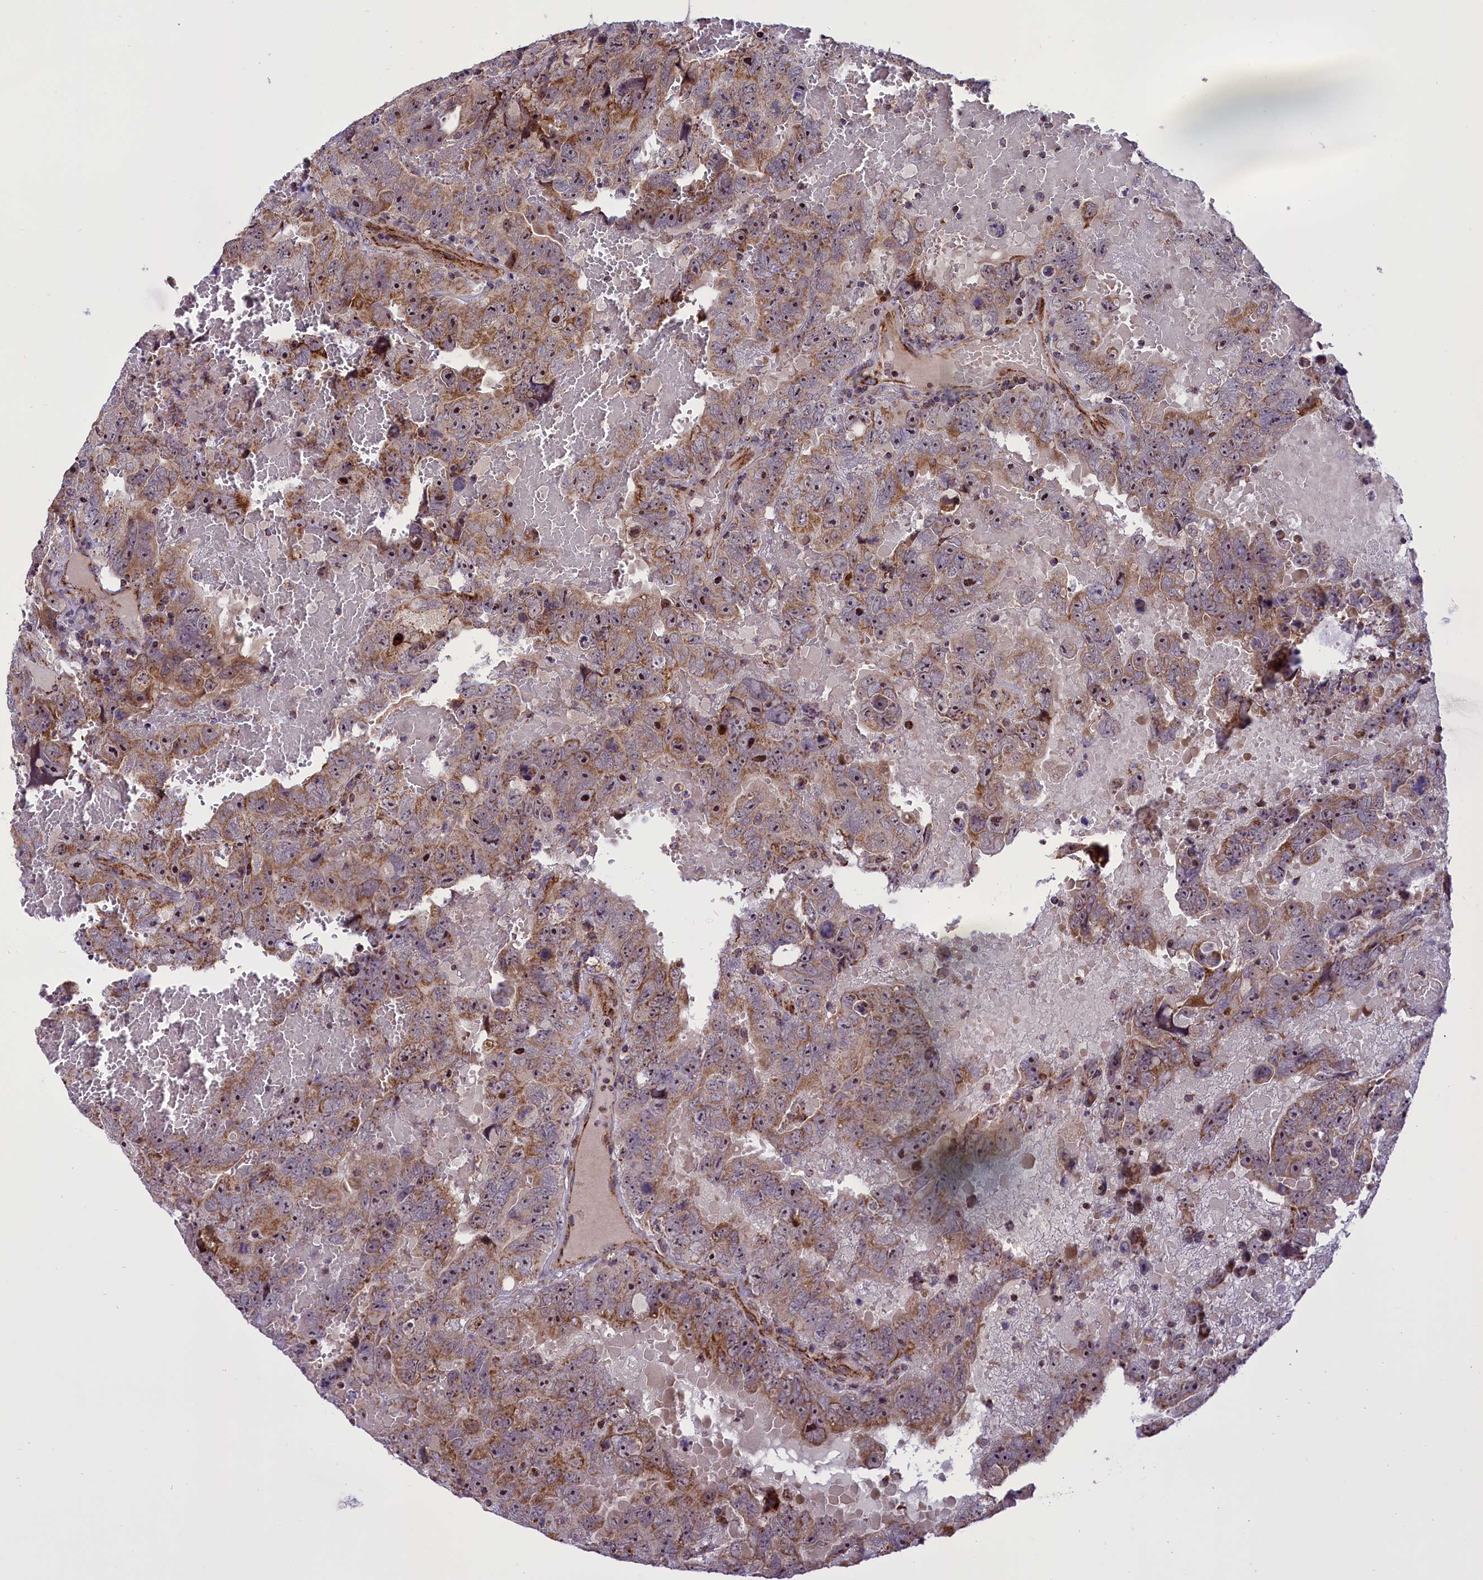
{"staining": {"intensity": "moderate", "quantity": "25%-75%", "location": "cytoplasmic/membranous,nuclear"}, "tissue": "testis cancer", "cell_type": "Tumor cells", "image_type": "cancer", "snomed": [{"axis": "morphology", "description": "Carcinoma, Embryonal, NOS"}, {"axis": "topography", "description": "Testis"}], "caption": "About 25%-75% of tumor cells in human testis cancer (embryonal carcinoma) show moderate cytoplasmic/membranous and nuclear protein staining as visualized by brown immunohistochemical staining.", "gene": "NDUFS5", "patient": {"sex": "male", "age": 45}}